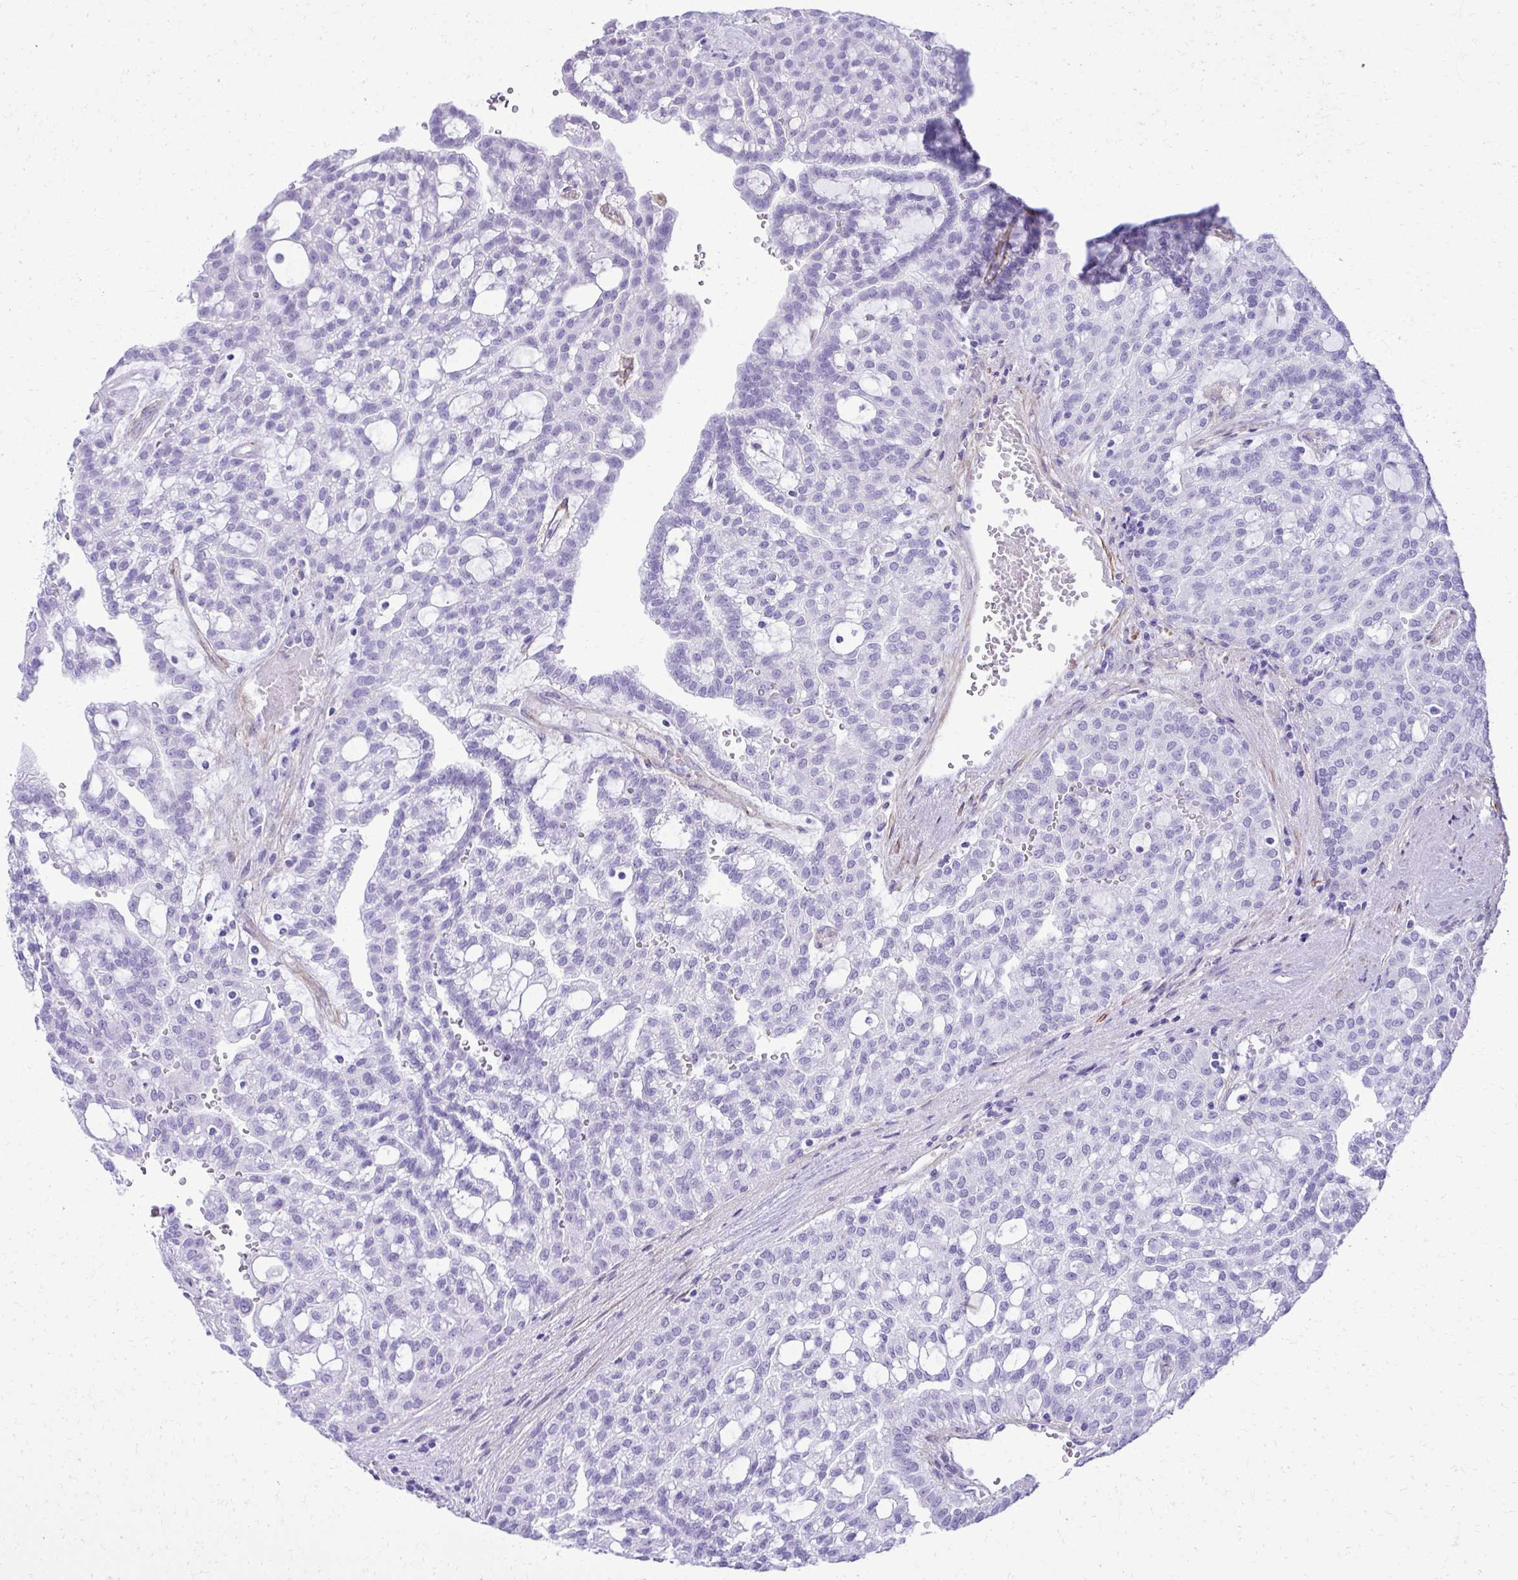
{"staining": {"intensity": "negative", "quantity": "none", "location": "none"}, "tissue": "renal cancer", "cell_type": "Tumor cells", "image_type": "cancer", "snomed": [{"axis": "morphology", "description": "Adenocarcinoma, NOS"}, {"axis": "topography", "description": "Kidney"}], "caption": "A micrograph of human renal cancer is negative for staining in tumor cells. The staining was performed using DAB to visualize the protein expression in brown, while the nuclei were stained in blue with hematoxylin (Magnification: 20x).", "gene": "PITPNM3", "patient": {"sex": "male", "age": 63}}